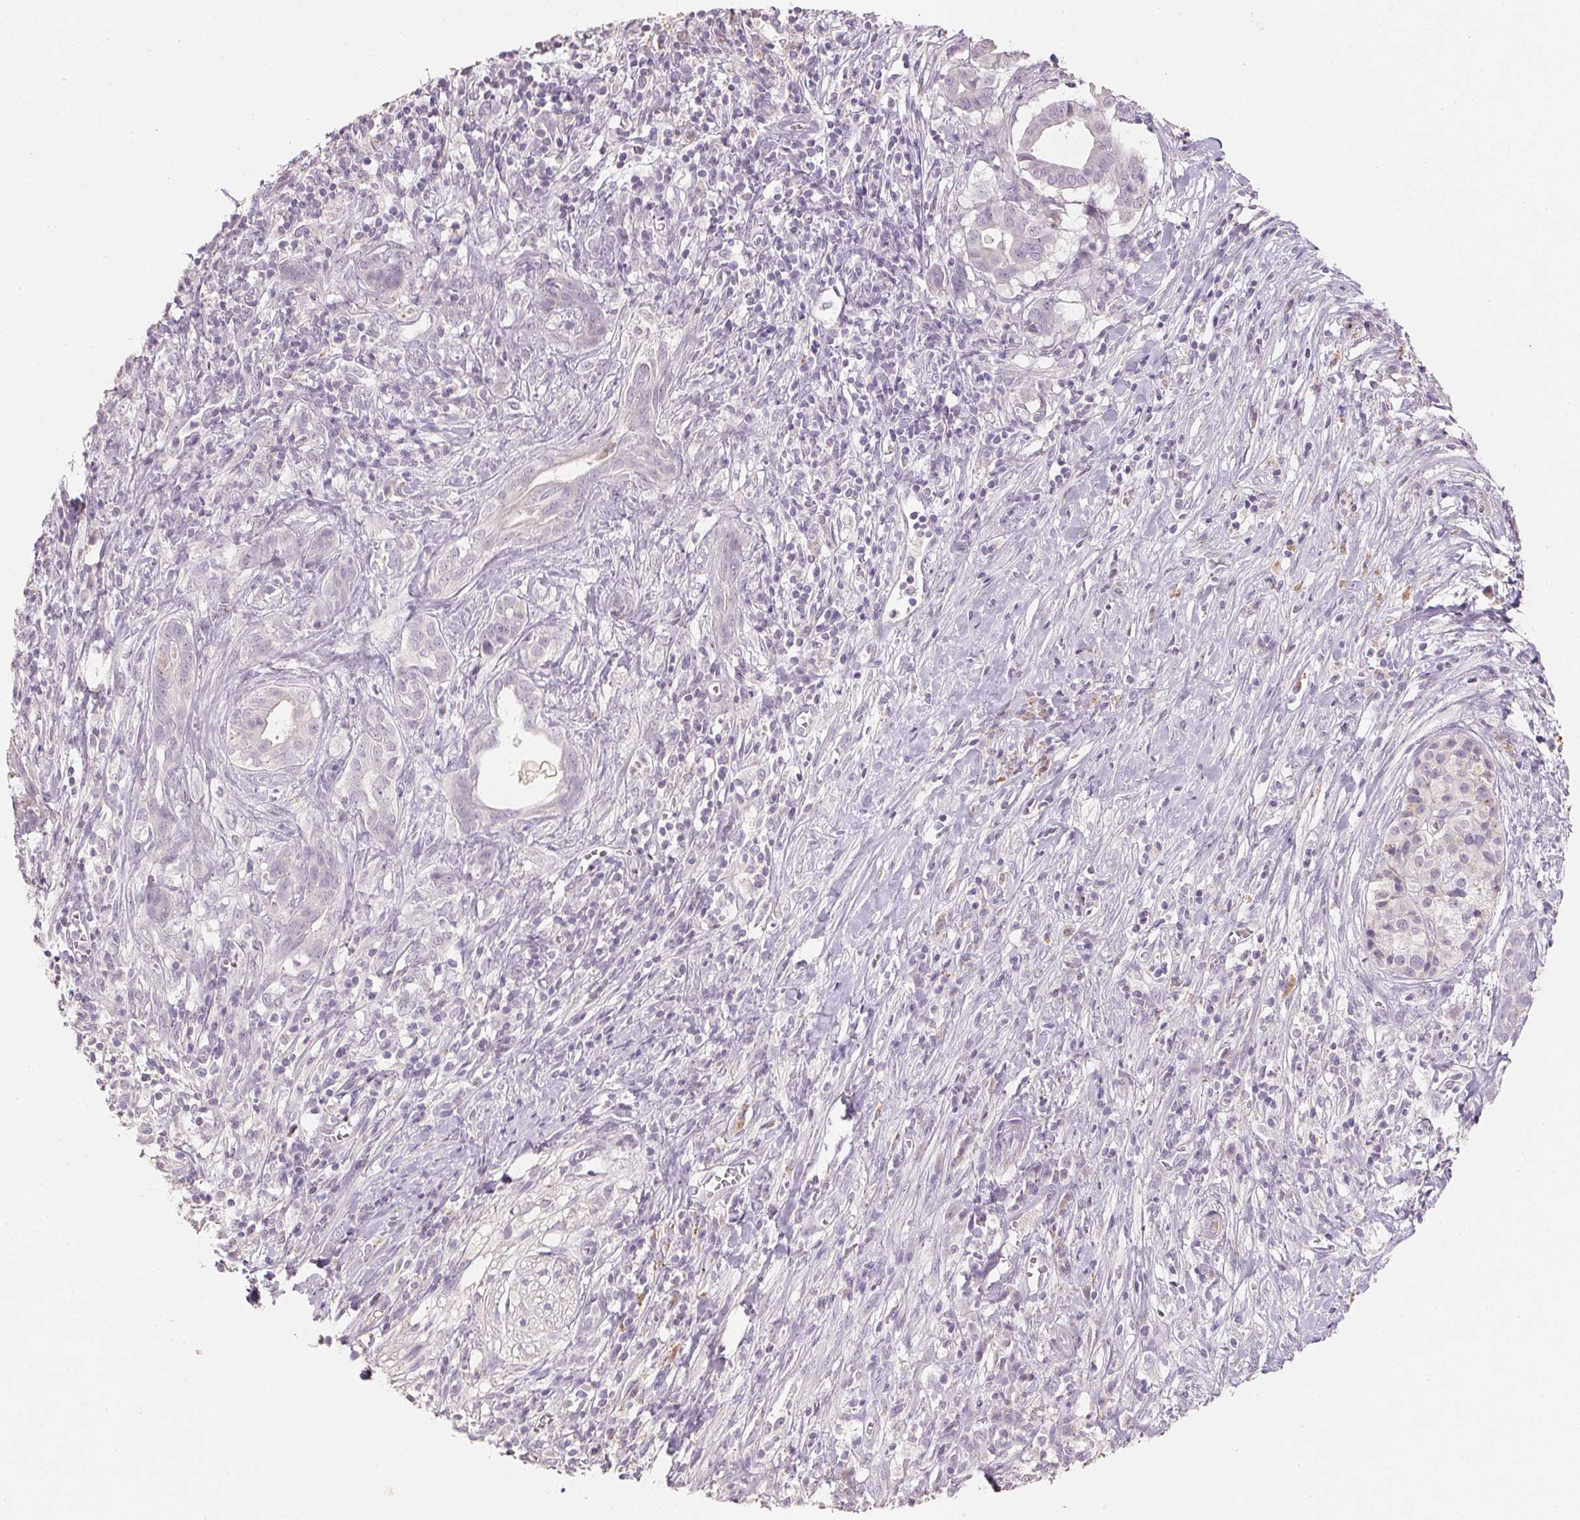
{"staining": {"intensity": "negative", "quantity": "none", "location": "none"}, "tissue": "pancreatic cancer", "cell_type": "Tumor cells", "image_type": "cancer", "snomed": [{"axis": "morphology", "description": "Adenocarcinoma, NOS"}, {"axis": "topography", "description": "Pancreas"}], "caption": "Tumor cells are negative for protein expression in human adenocarcinoma (pancreatic).", "gene": "CXCL5", "patient": {"sex": "male", "age": 61}}